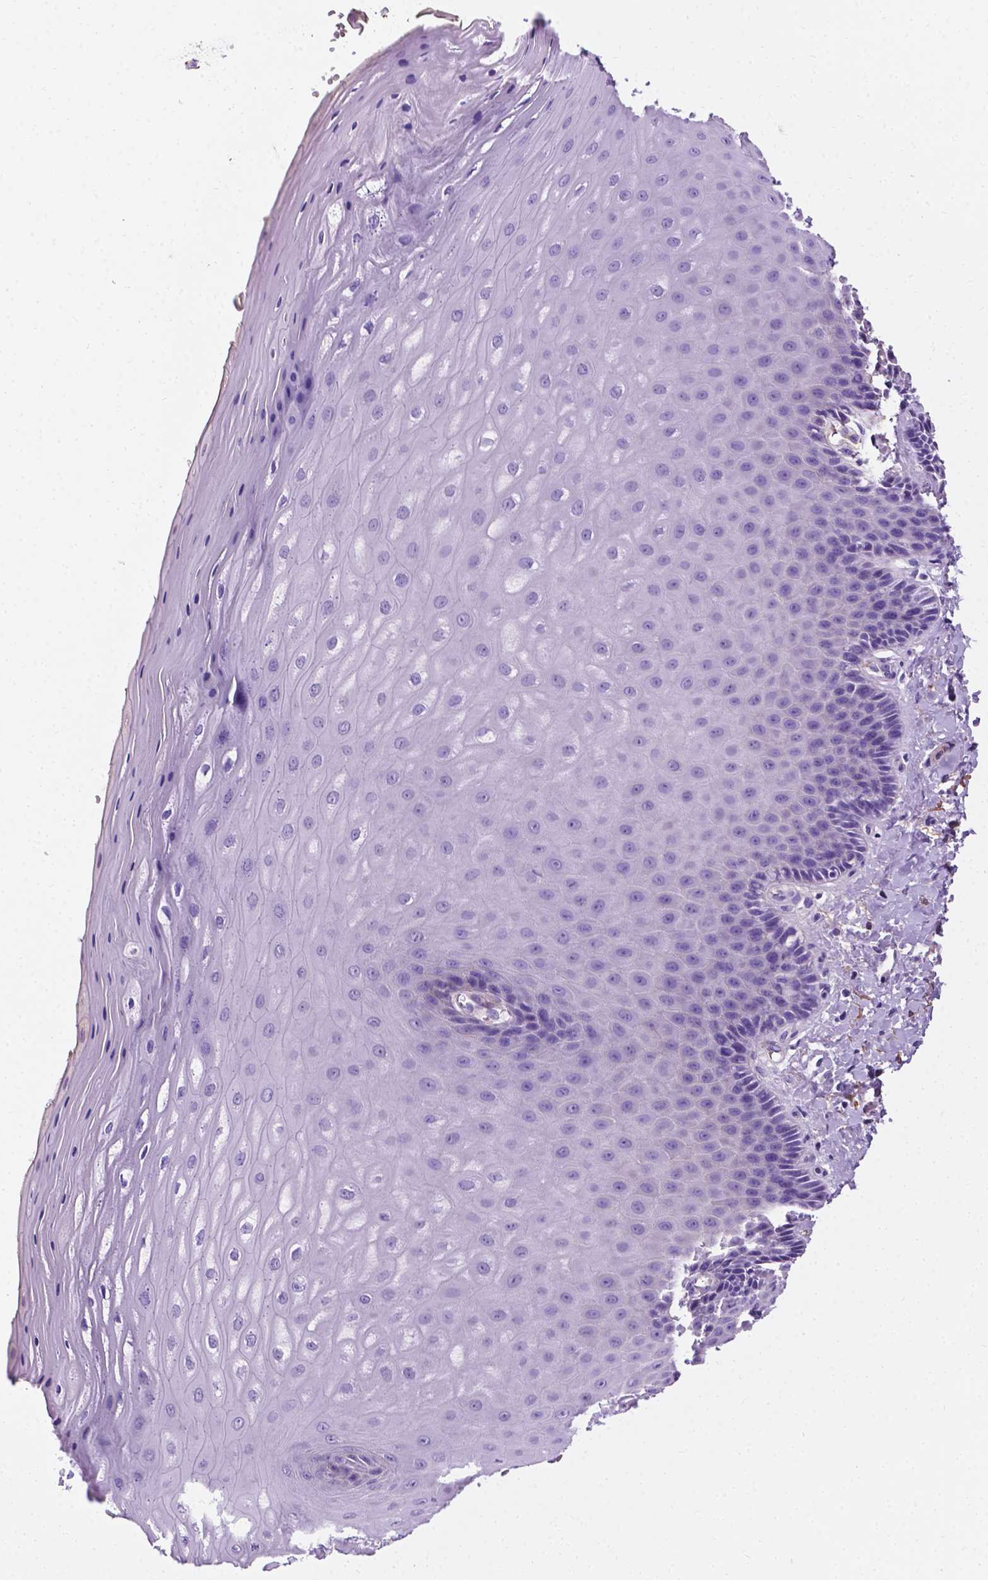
{"staining": {"intensity": "negative", "quantity": "none", "location": "none"}, "tissue": "vagina", "cell_type": "Squamous epithelial cells", "image_type": "normal", "snomed": [{"axis": "morphology", "description": "Normal tissue, NOS"}, {"axis": "topography", "description": "Vagina"}], "caption": "Immunohistochemistry (IHC) of benign human vagina shows no expression in squamous epithelial cells. (Immunohistochemistry, brightfield microscopy, high magnification).", "gene": "APOE", "patient": {"sex": "female", "age": 83}}